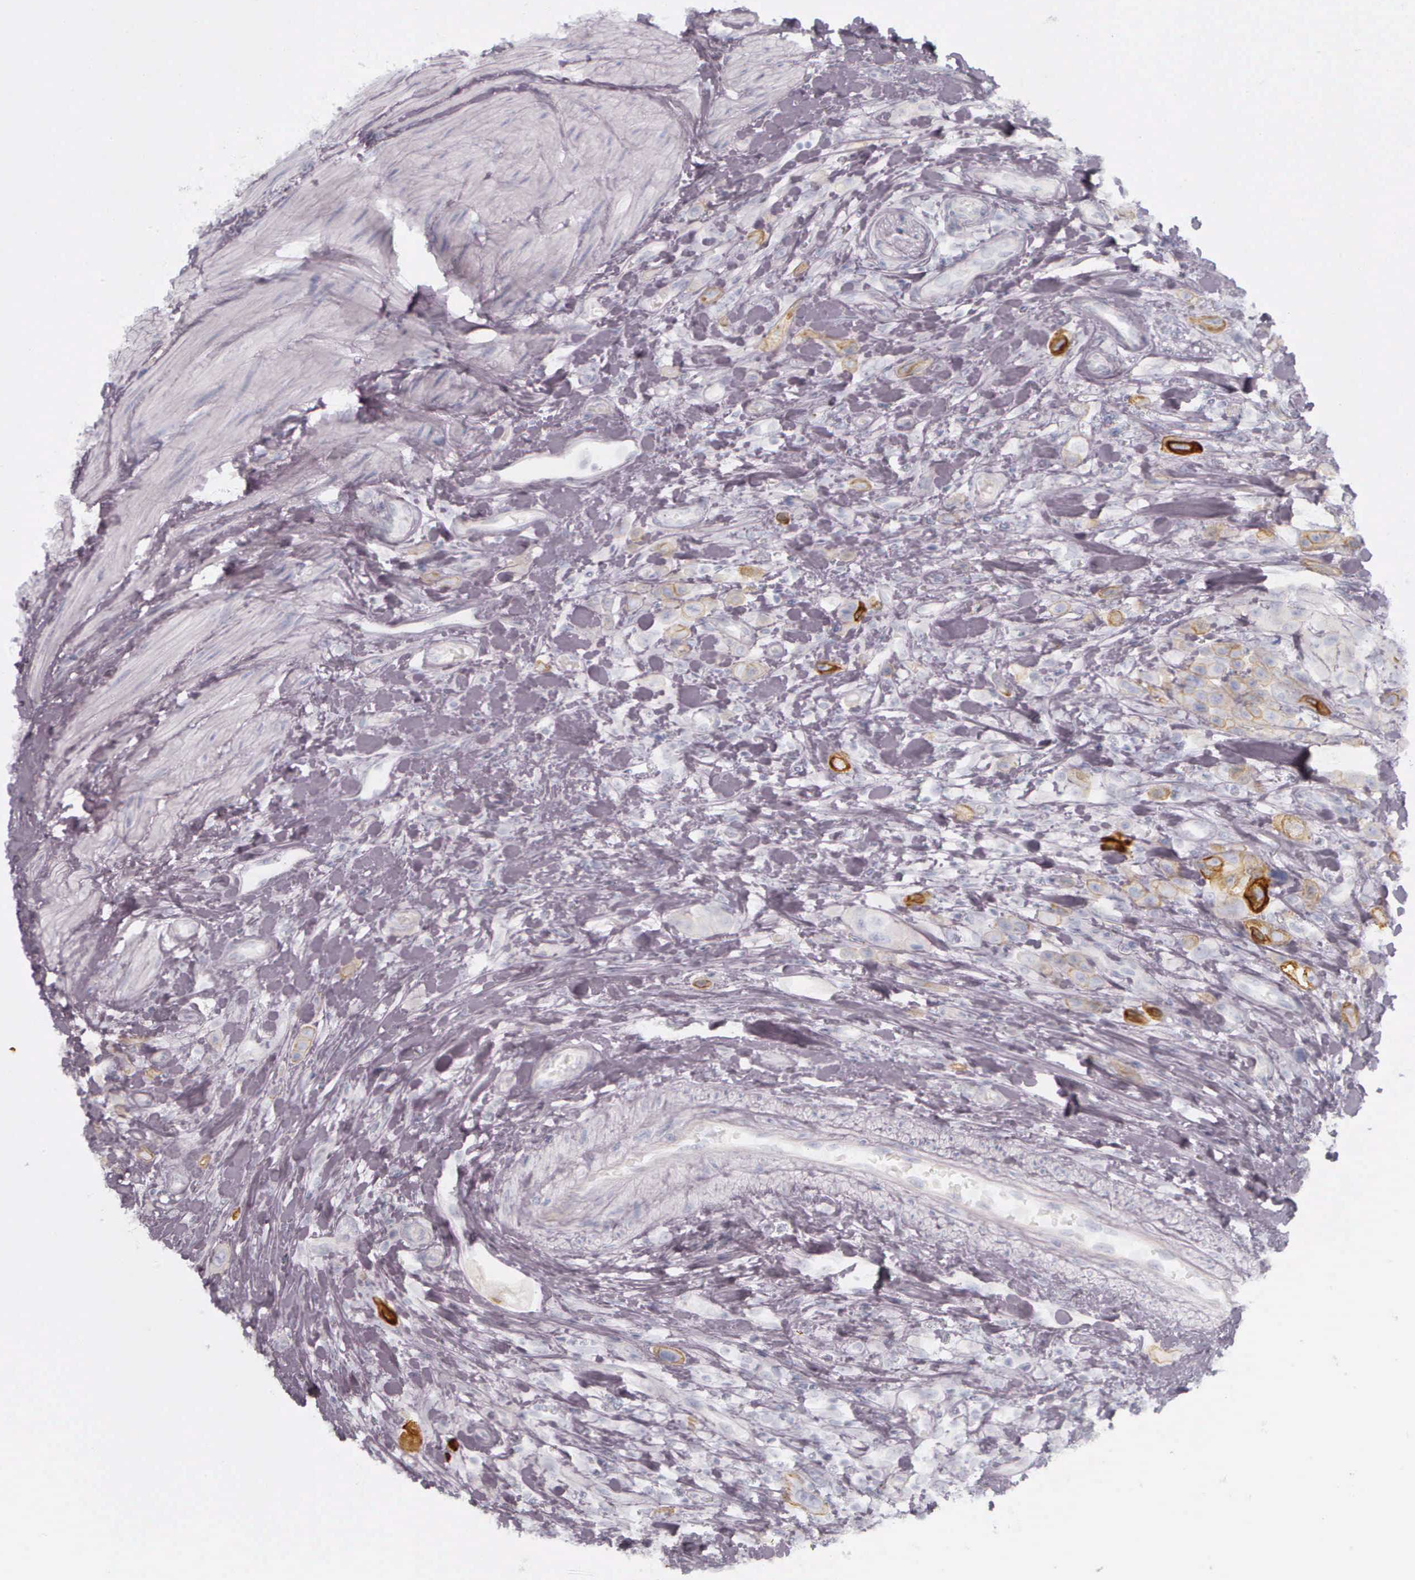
{"staining": {"intensity": "strong", "quantity": "<25%", "location": "cytoplasmic/membranous"}, "tissue": "urothelial cancer", "cell_type": "Tumor cells", "image_type": "cancer", "snomed": [{"axis": "morphology", "description": "Urothelial carcinoma, High grade"}, {"axis": "topography", "description": "Urinary bladder"}], "caption": "Immunohistochemistry image of high-grade urothelial carcinoma stained for a protein (brown), which demonstrates medium levels of strong cytoplasmic/membranous expression in about <25% of tumor cells.", "gene": "KRT14", "patient": {"sex": "male", "age": 50}}